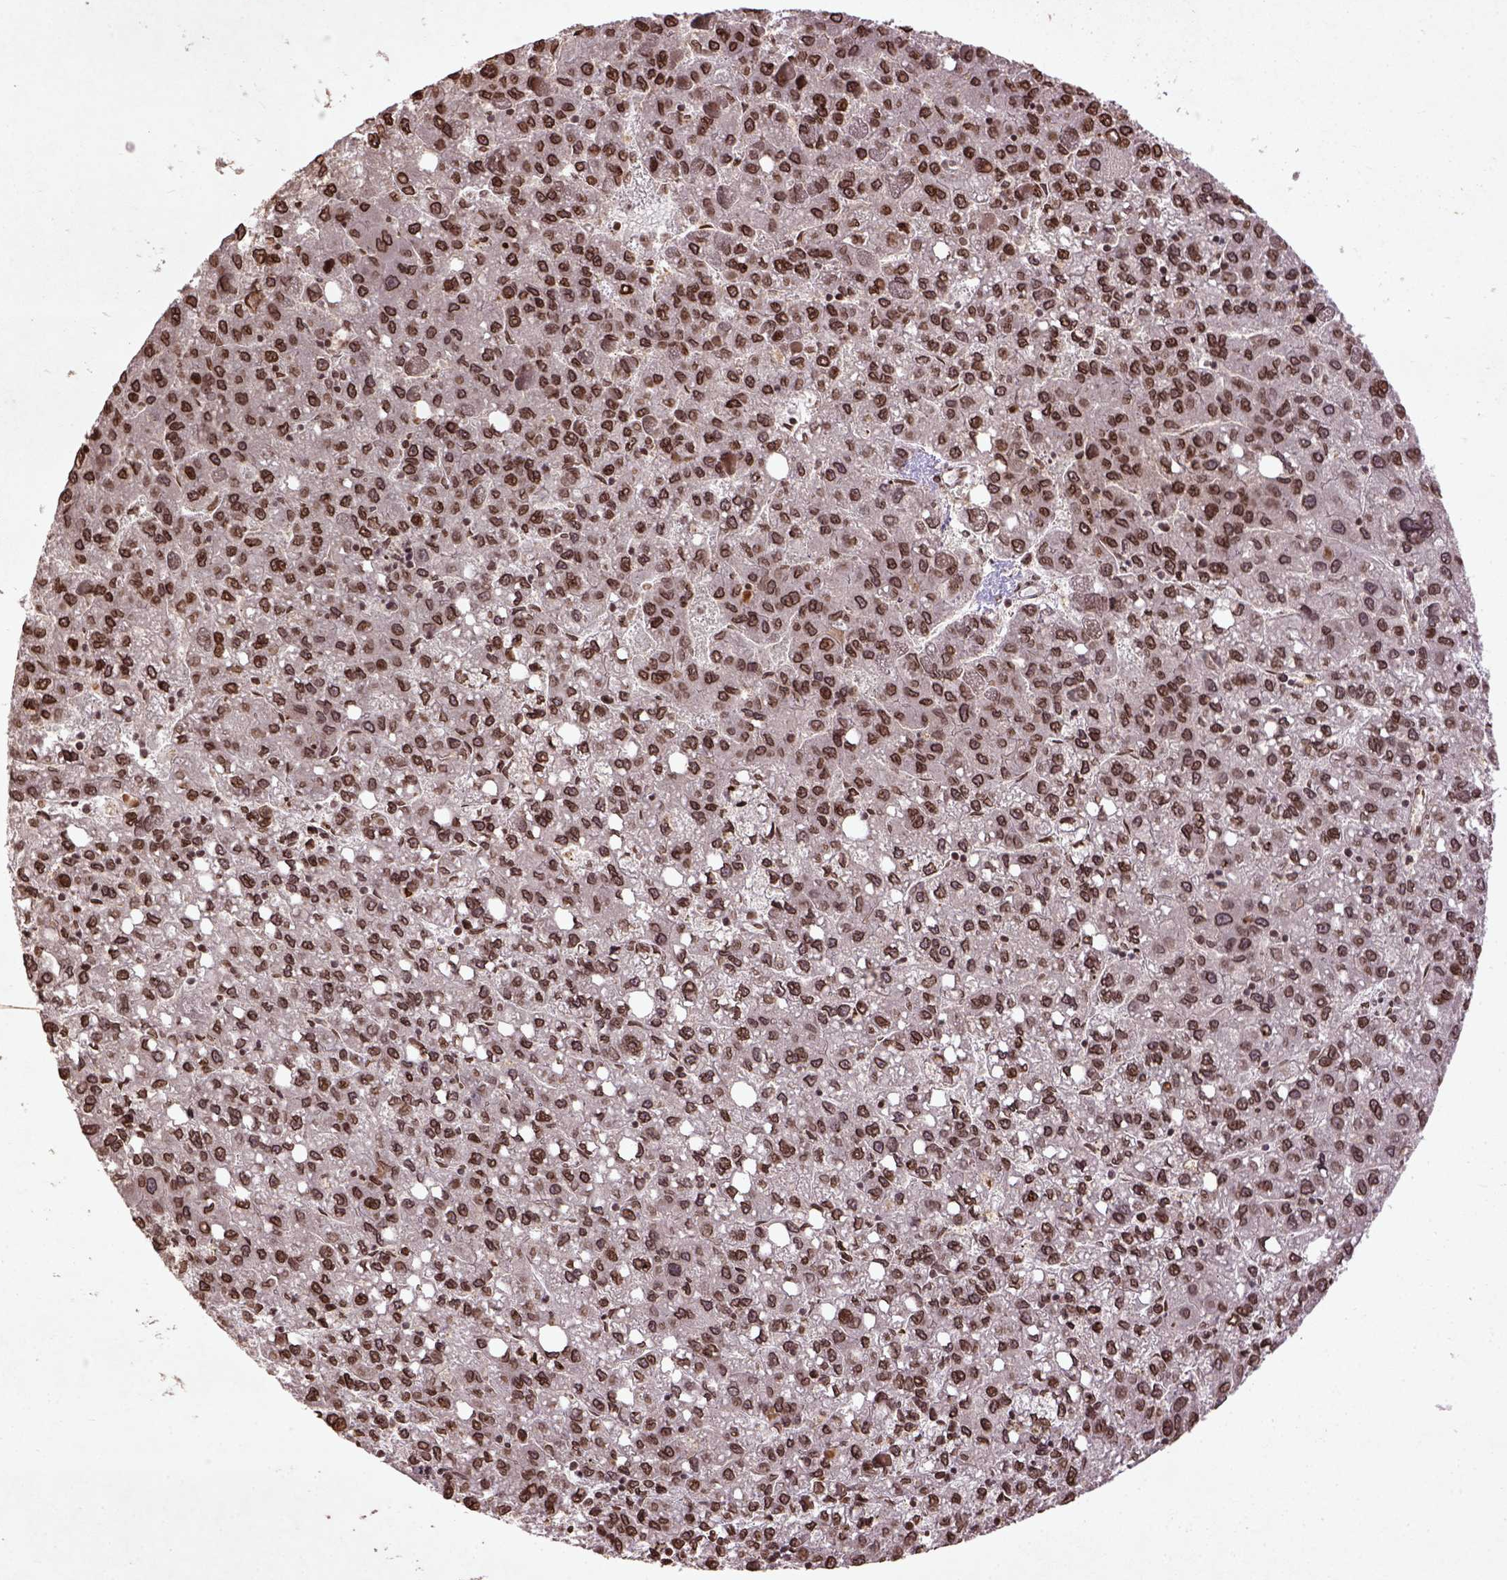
{"staining": {"intensity": "strong", "quantity": ">75%", "location": "nuclear"}, "tissue": "liver cancer", "cell_type": "Tumor cells", "image_type": "cancer", "snomed": [{"axis": "morphology", "description": "Carcinoma, Hepatocellular, NOS"}, {"axis": "topography", "description": "Liver"}], "caption": "Liver cancer (hepatocellular carcinoma) tissue displays strong nuclear expression in about >75% of tumor cells", "gene": "BANF1", "patient": {"sex": "female", "age": 82}}